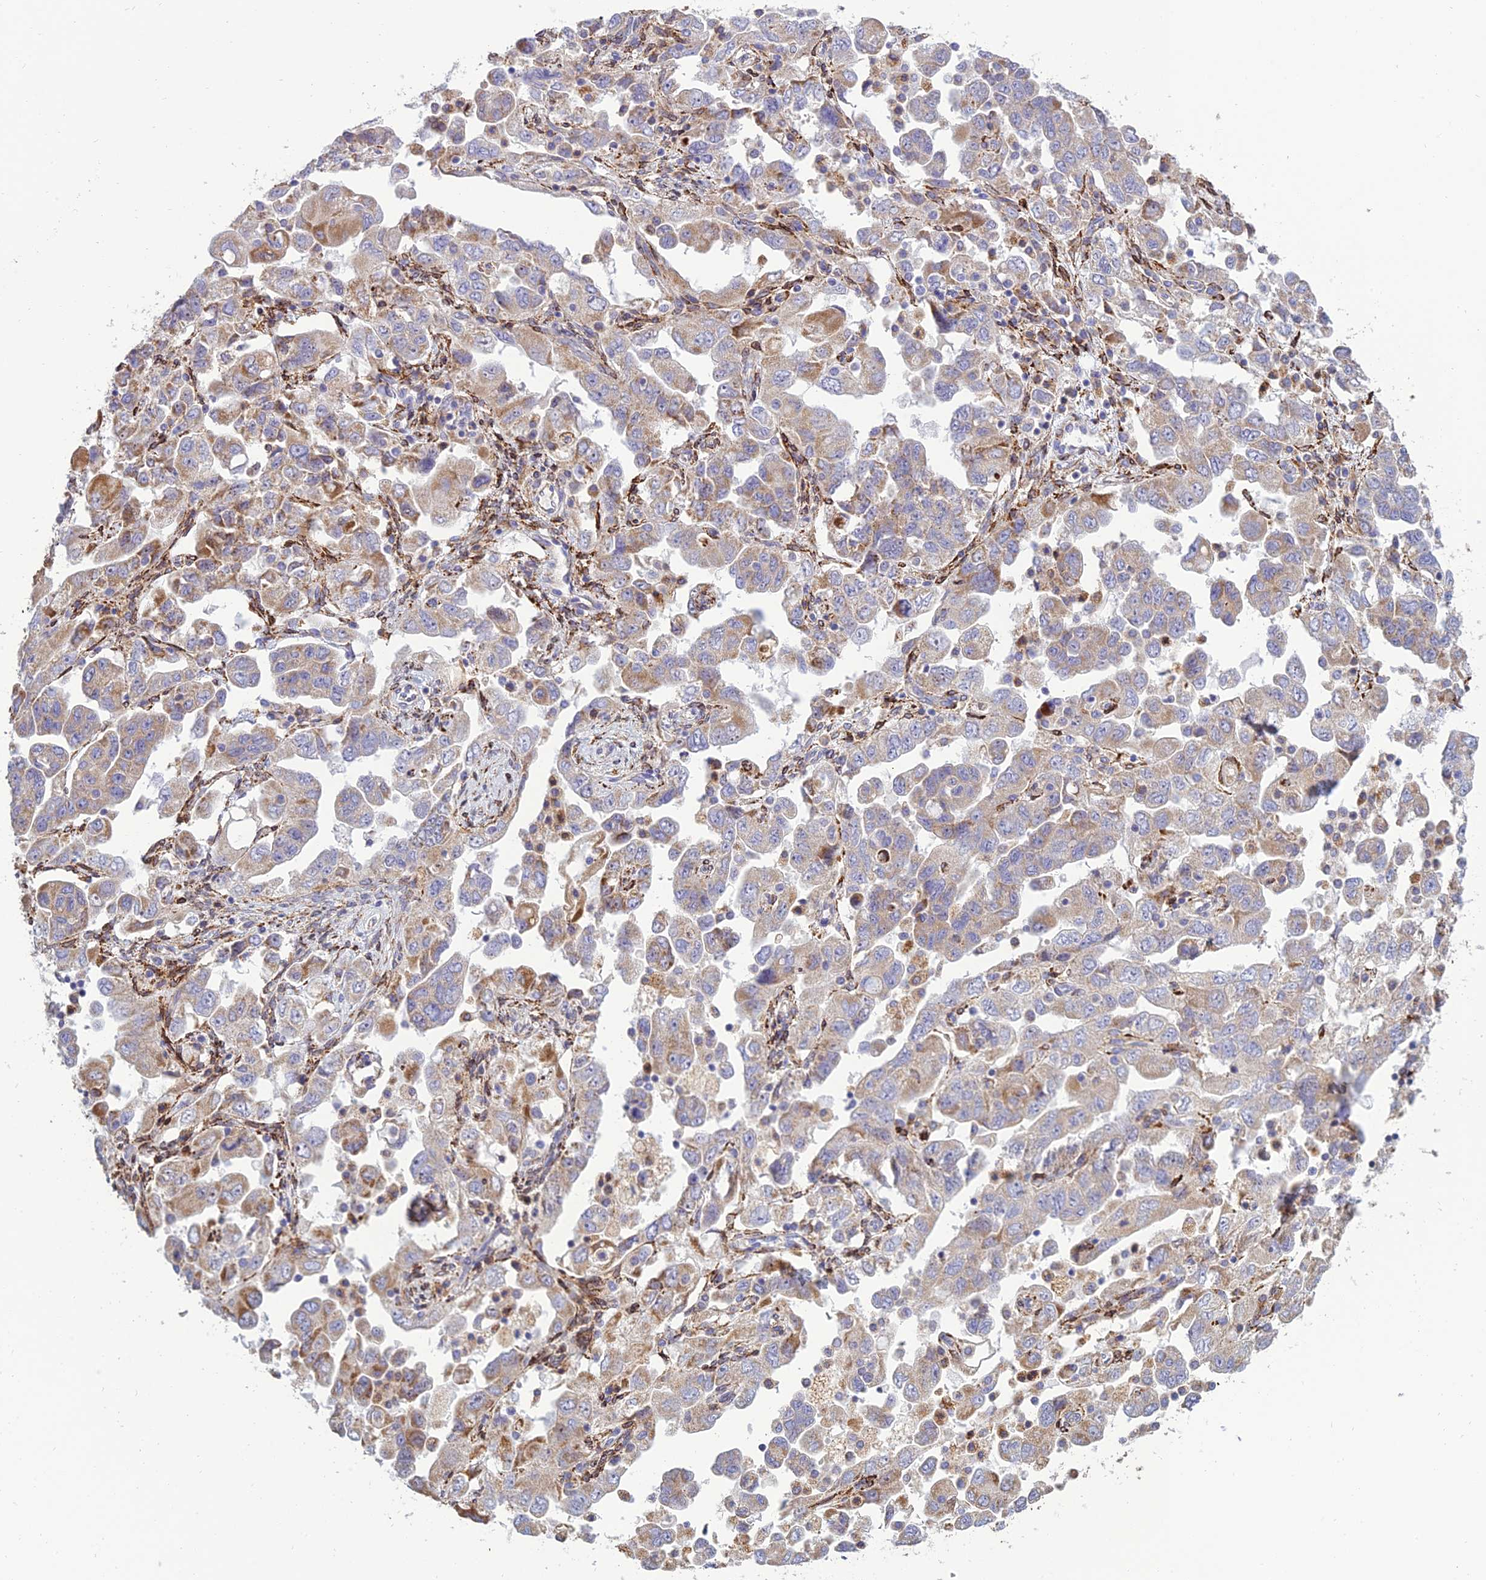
{"staining": {"intensity": "moderate", "quantity": "<25%", "location": "cytoplasmic/membranous"}, "tissue": "ovarian cancer", "cell_type": "Tumor cells", "image_type": "cancer", "snomed": [{"axis": "morphology", "description": "Carcinoma, NOS"}, {"axis": "morphology", "description": "Cystadenocarcinoma, serous, NOS"}, {"axis": "topography", "description": "Ovary"}], "caption": "Immunohistochemical staining of ovarian cancer reveals low levels of moderate cytoplasmic/membranous protein expression in approximately <25% of tumor cells. Nuclei are stained in blue.", "gene": "RCN3", "patient": {"sex": "female", "age": 69}}